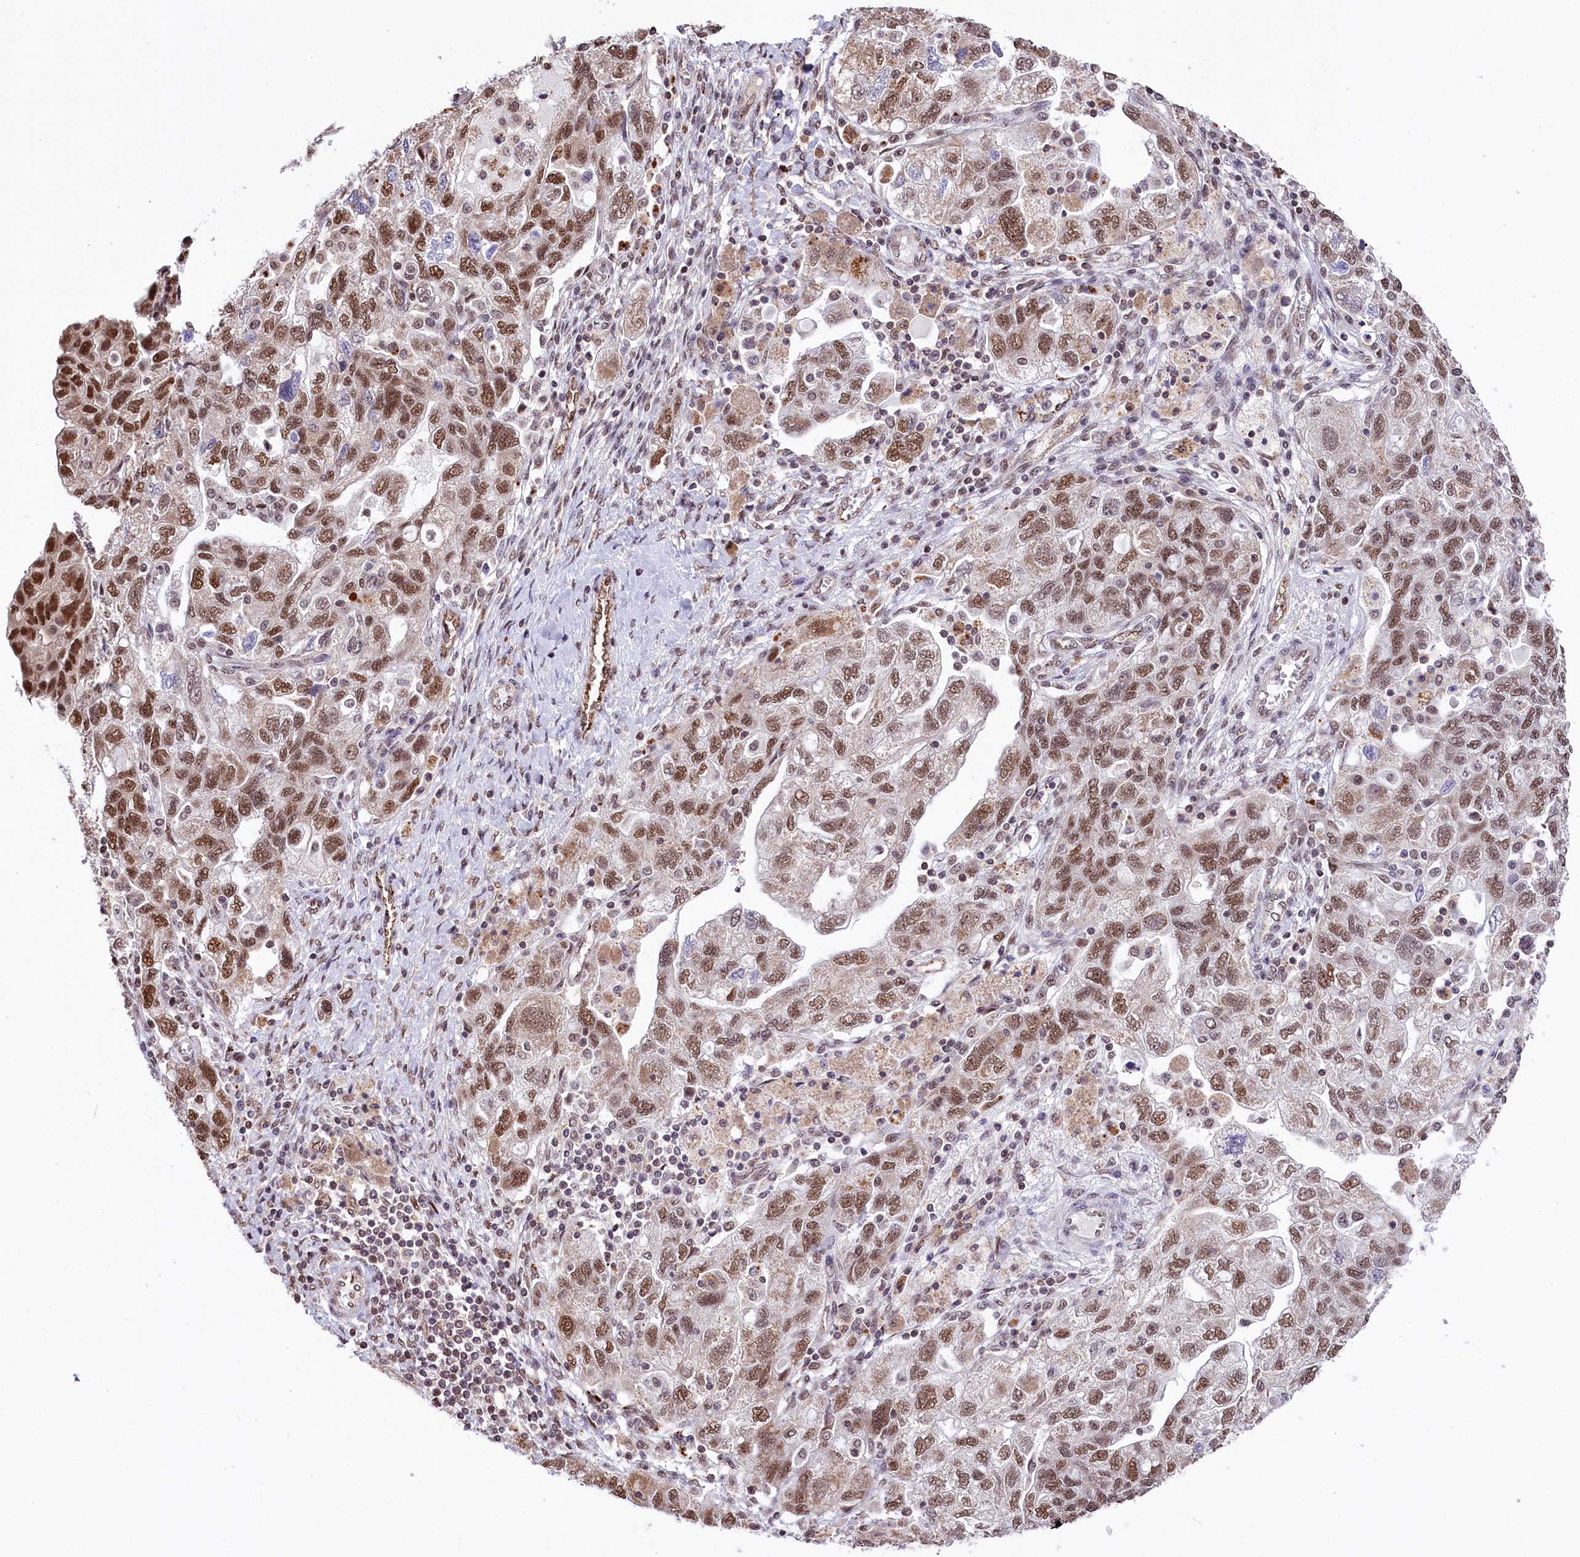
{"staining": {"intensity": "moderate", "quantity": ">75%", "location": "nuclear"}, "tissue": "ovarian cancer", "cell_type": "Tumor cells", "image_type": "cancer", "snomed": [{"axis": "morphology", "description": "Carcinoma, NOS"}, {"axis": "morphology", "description": "Cystadenocarcinoma, serous, NOS"}, {"axis": "topography", "description": "Ovary"}], "caption": "Moderate nuclear protein staining is identified in about >75% of tumor cells in ovarian cancer (serous cystadenocarcinoma).", "gene": "MRPL54", "patient": {"sex": "female", "age": 69}}